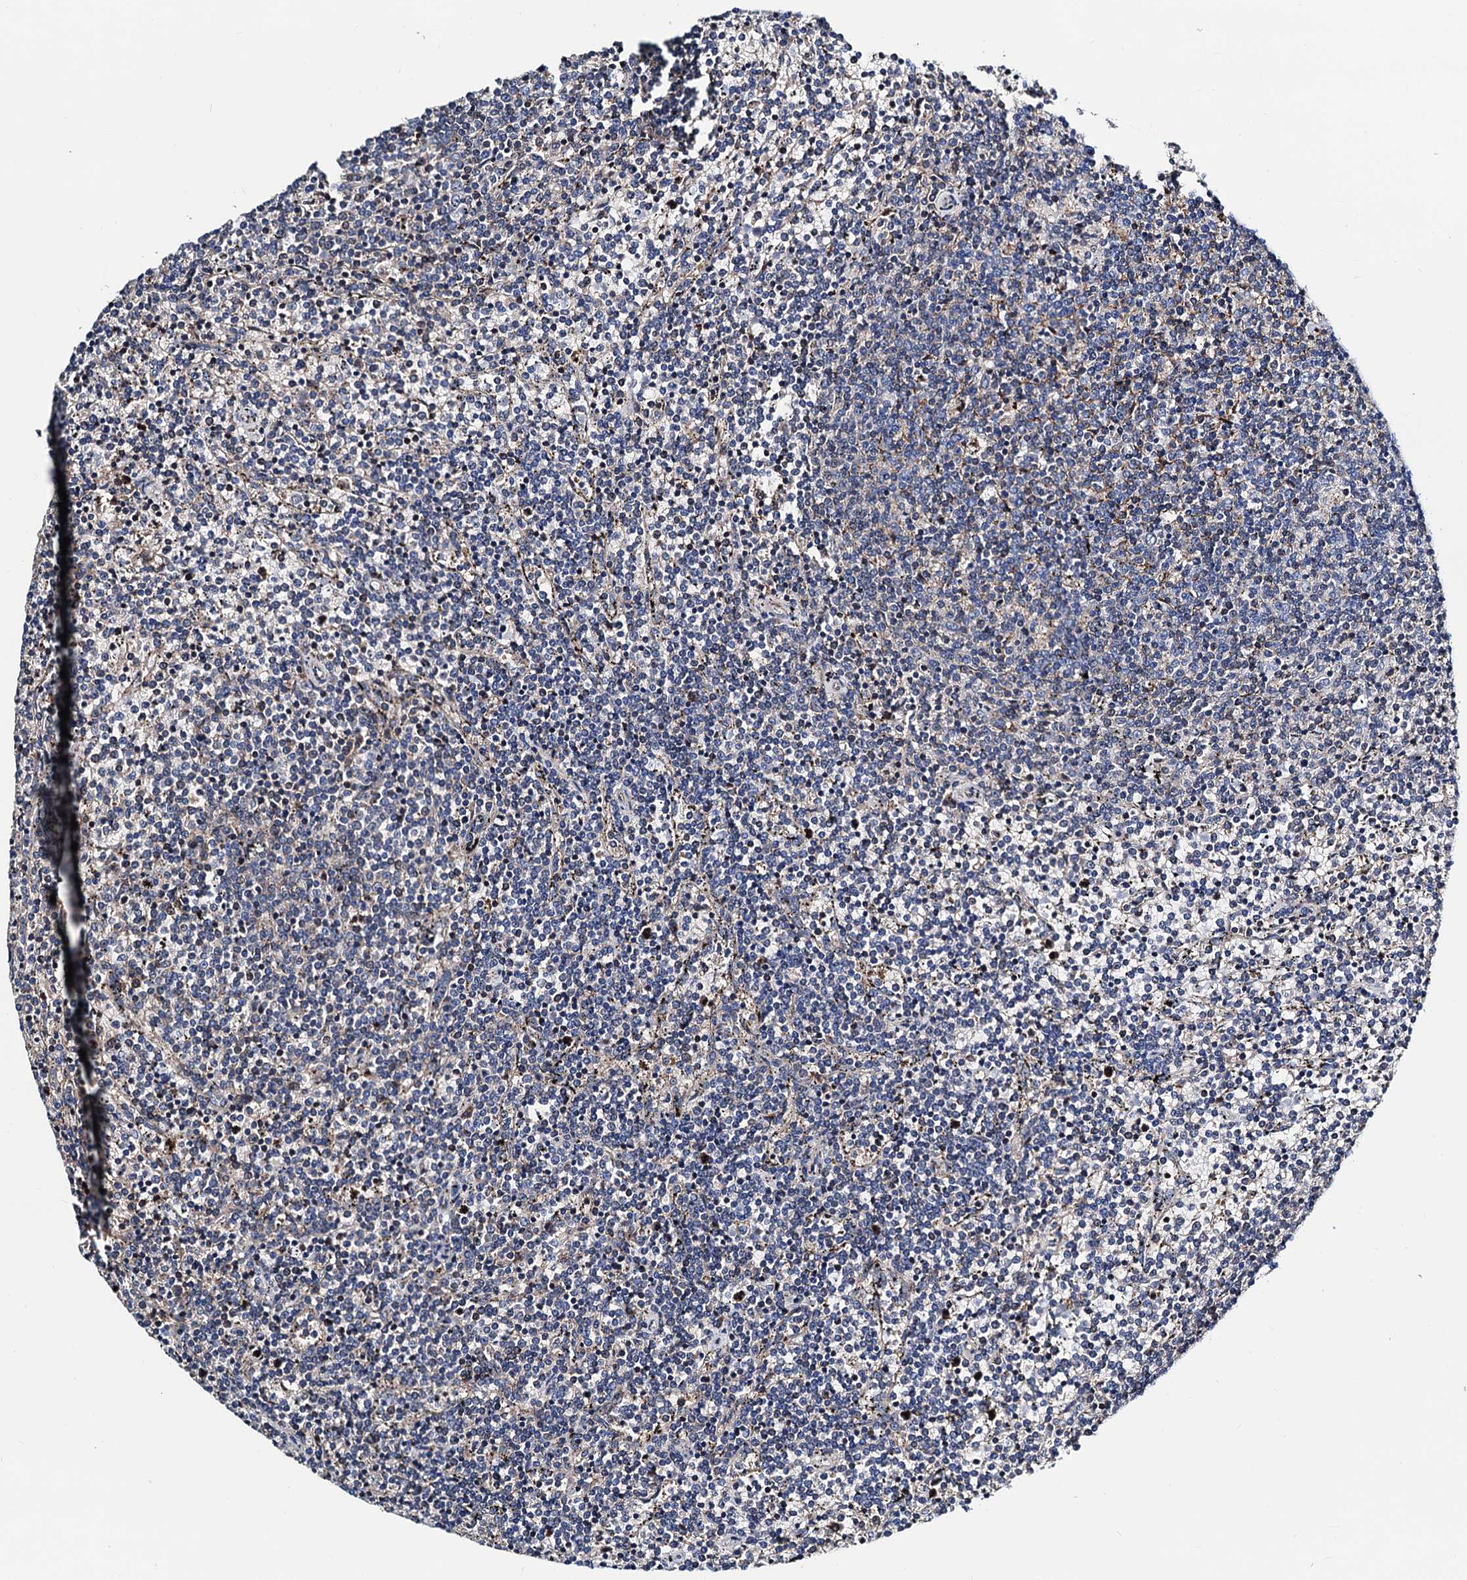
{"staining": {"intensity": "negative", "quantity": "none", "location": "none"}, "tissue": "lymphoma", "cell_type": "Tumor cells", "image_type": "cancer", "snomed": [{"axis": "morphology", "description": "Malignant lymphoma, non-Hodgkin's type, Low grade"}, {"axis": "topography", "description": "Spleen"}], "caption": "A micrograph of malignant lymphoma, non-Hodgkin's type (low-grade) stained for a protein reveals no brown staining in tumor cells.", "gene": "GCOM1", "patient": {"sex": "female", "age": 50}}